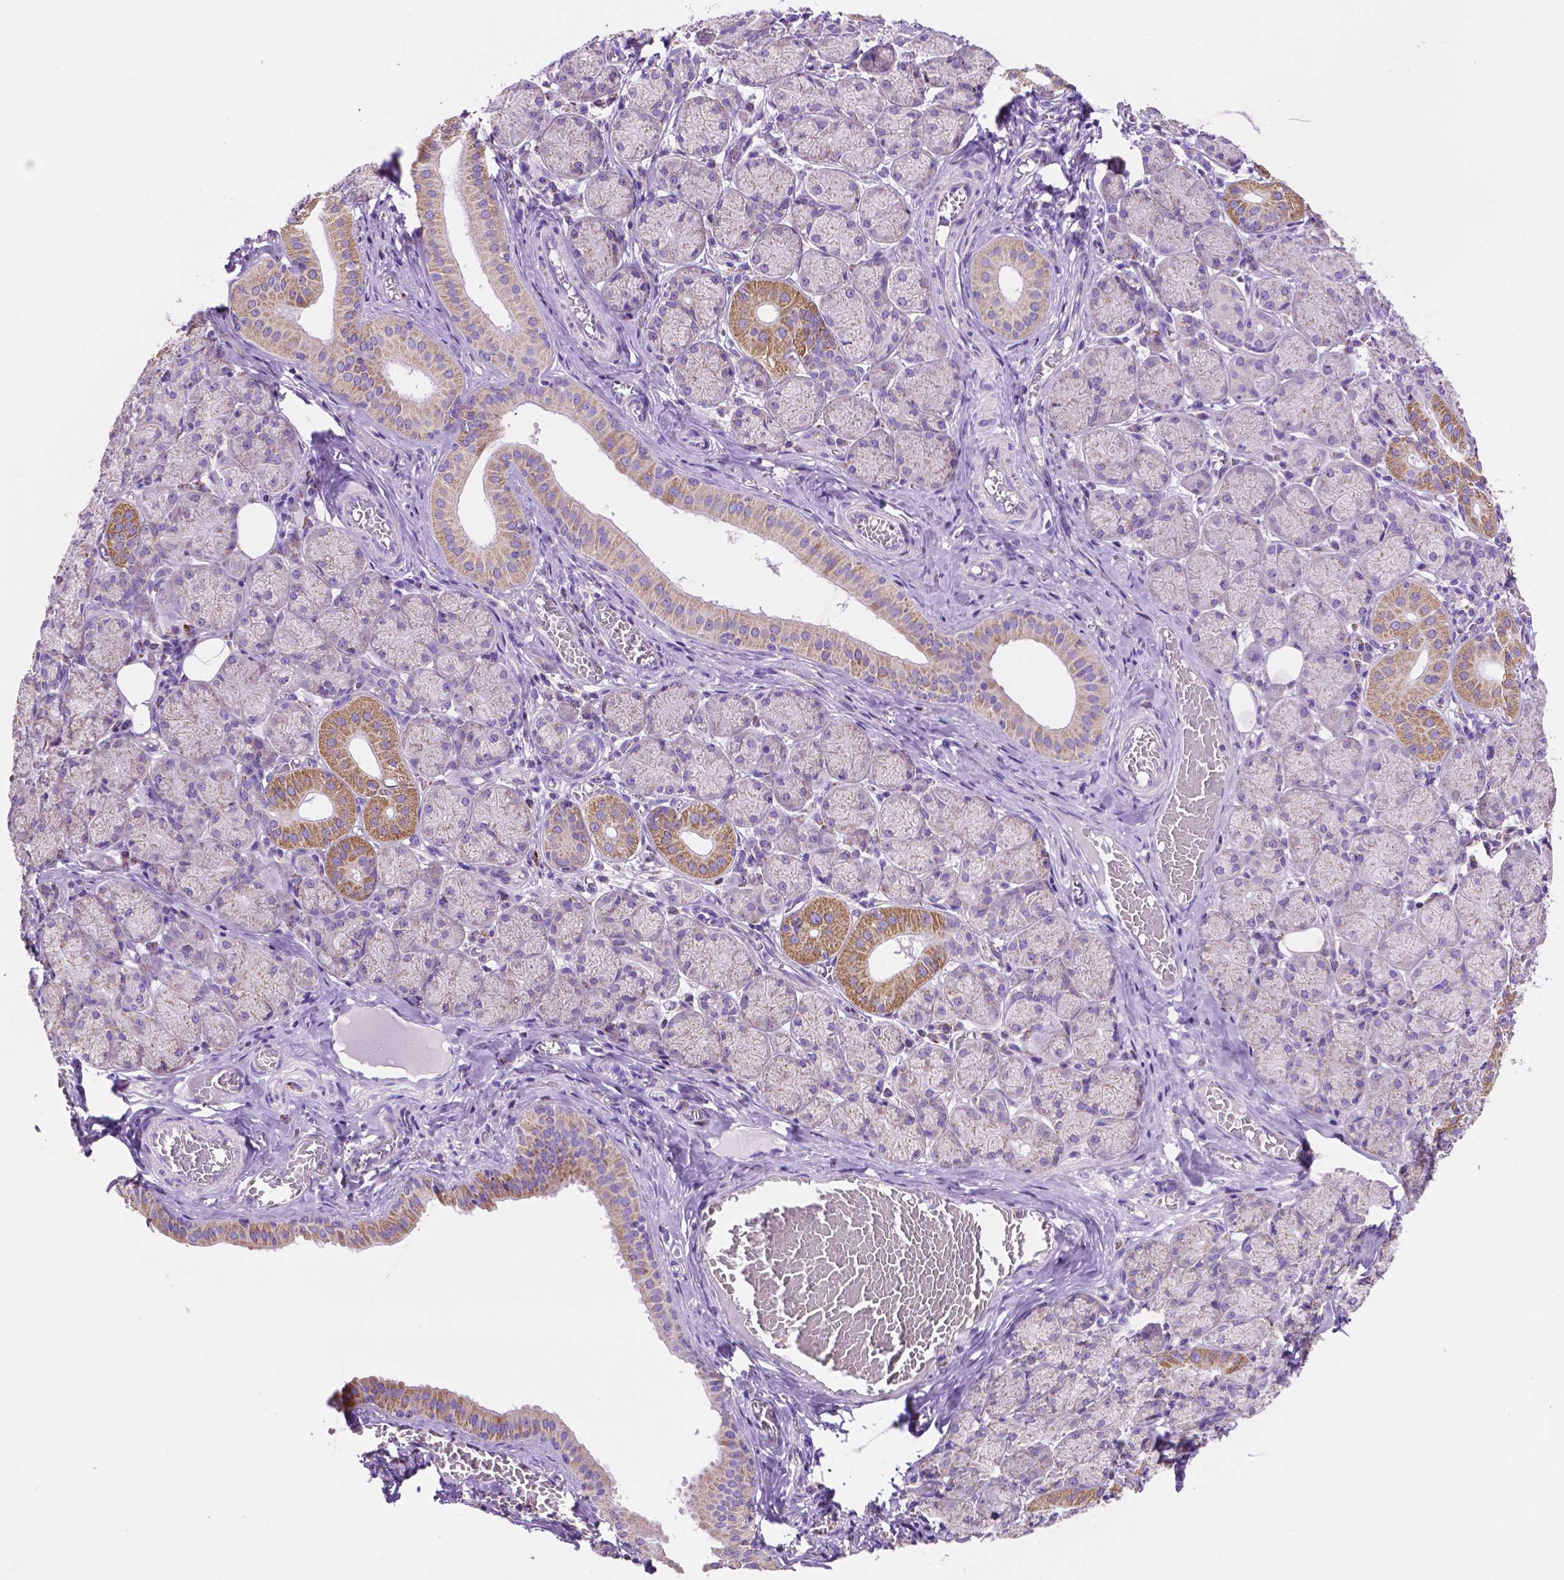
{"staining": {"intensity": "moderate", "quantity": "<25%", "location": "cytoplasmic/membranous"}, "tissue": "salivary gland", "cell_type": "Glandular cells", "image_type": "normal", "snomed": [{"axis": "morphology", "description": "Normal tissue, NOS"}, {"axis": "topography", "description": "Salivary gland"}, {"axis": "topography", "description": "Peripheral nerve tissue"}], "caption": "The immunohistochemical stain shows moderate cytoplasmic/membranous positivity in glandular cells of unremarkable salivary gland.", "gene": "GDPD5", "patient": {"sex": "female", "age": 24}}